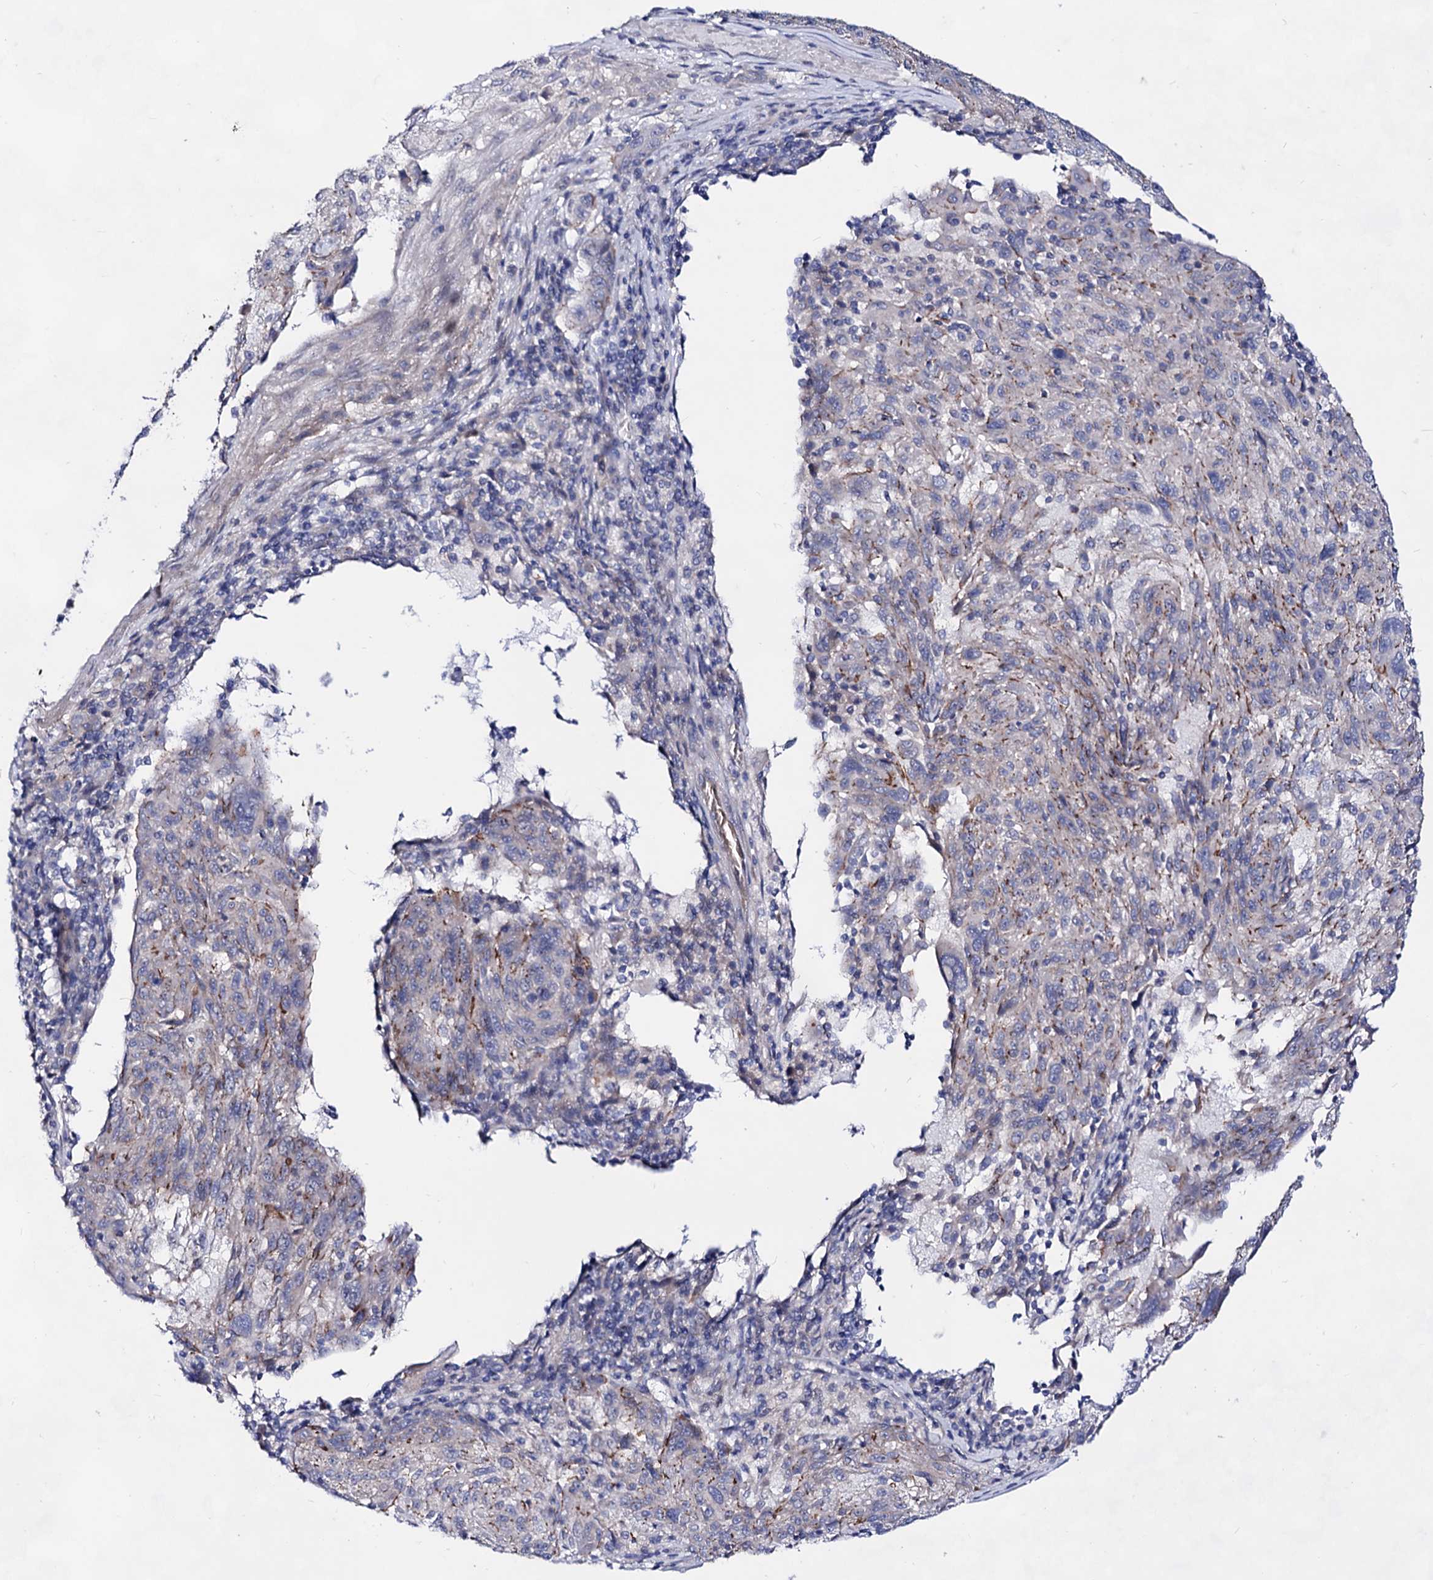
{"staining": {"intensity": "moderate", "quantity": "<25%", "location": "cytoplasmic/membranous"}, "tissue": "melanoma", "cell_type": "Tumor cells", "image_type": "cancer", "snomed": [{"axis": "morphology", "description": "Malignant melanoma, NOS"}, {"axis": "topography", "description": "Skin"}], "caption": "Tumor cells reveal low levels of moderate cytoplasmic/membranous expression in about <25% of cells in human malignant melanoma.", "gene": "PLIN1", "patient": {"sex": "male", "age": 53}}